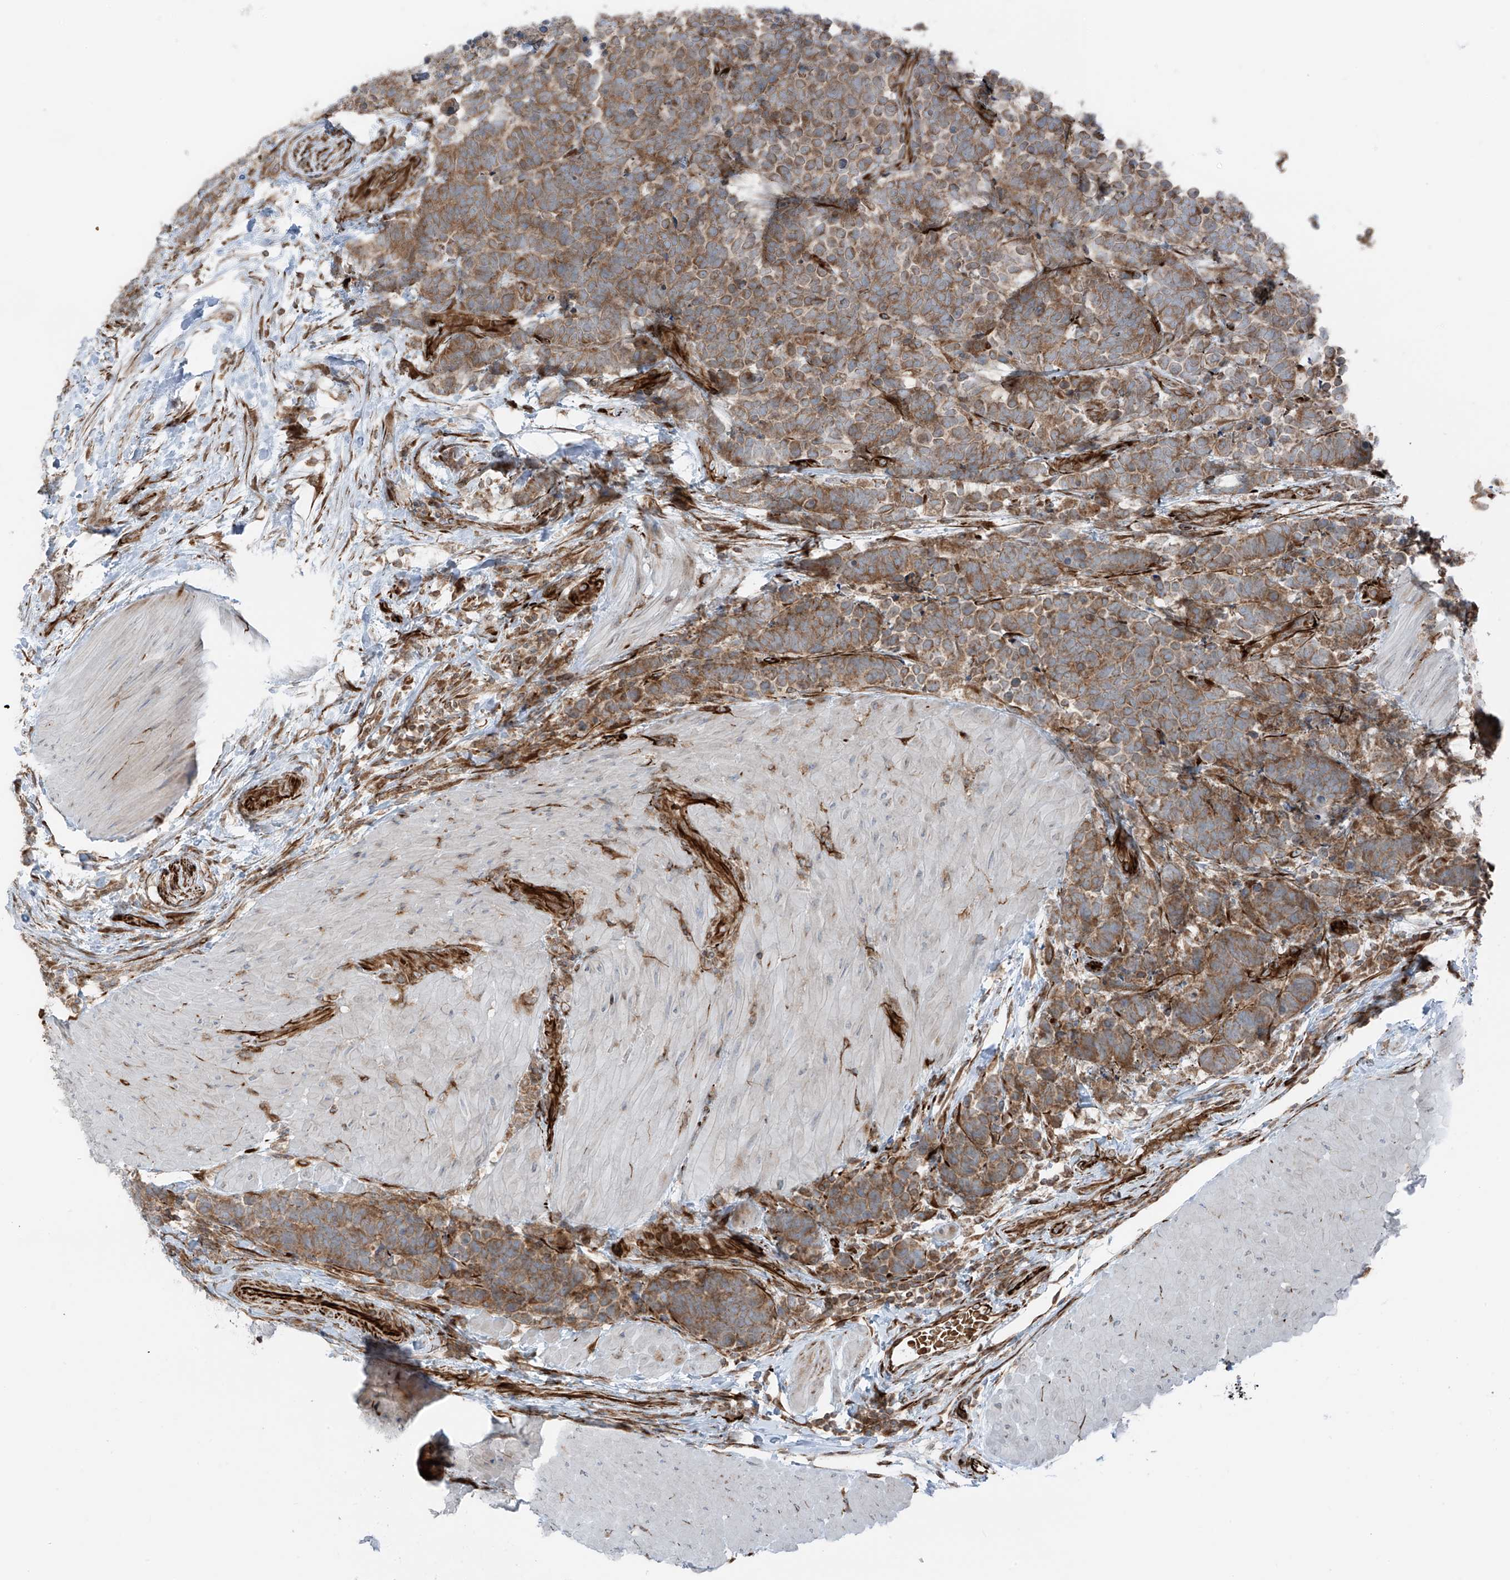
{"staining": {"intensity": "moderate", "quantity": ">75%", "location": "cytoplasmic/membranous"}, "tissue": "carcinoid", "cell_type": "Tumor cells", "image_type": "cancer", "snomed": [{"axis": "morphology", "description": "Carcinoma, NOS"}, {"axis": "morphology", "description": "Carcinoid, malignant, NOS"}, {"axis": "topography", "description": "Urinary bladder"}], "caption": "IHC of carcinoid reveals medium levels of moderate cytoplasmic/membranous expression in approximately >75% of tumor cells.", "gene": "ERLEC1", "patient": {"sex": "male", "age": 57}}